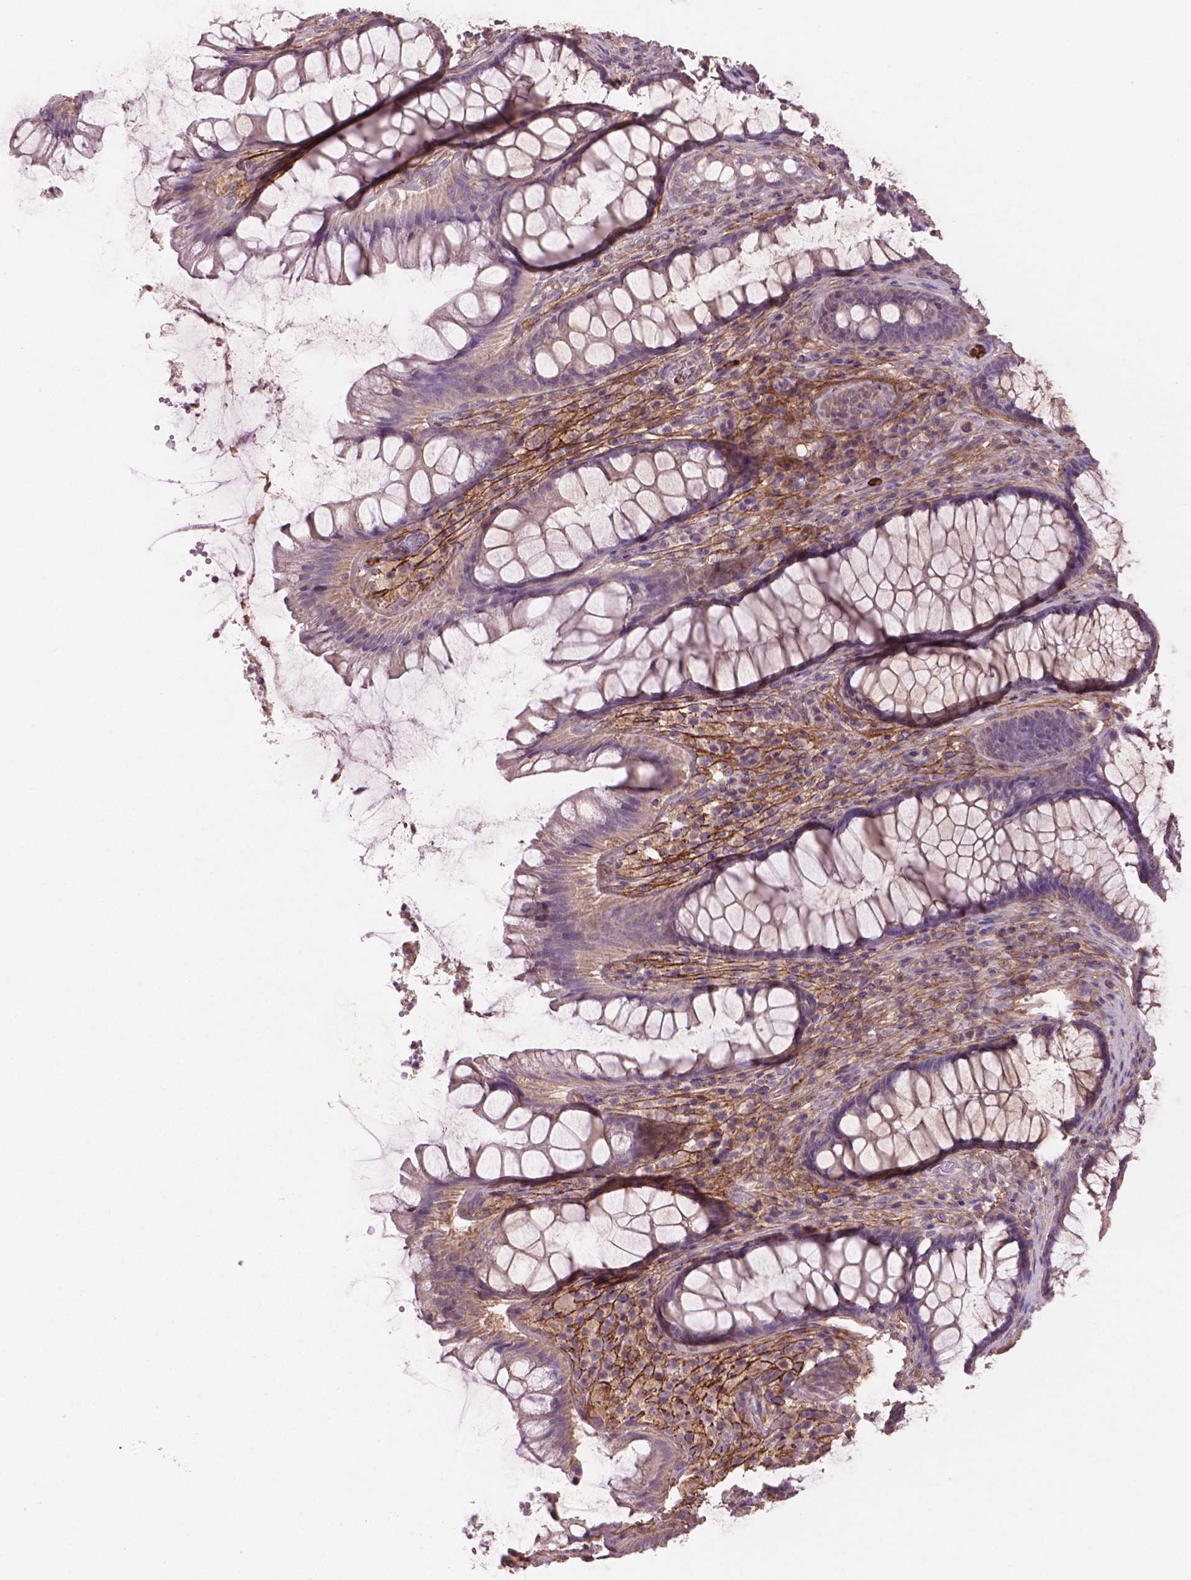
{"staining": {"intensity": "negative", "quantity": "none", "location": "none"}, "tissue": "rectum", "cell_type": "Glandular cells", "image_type": "normal", "snomed": [{"axis": "morphology", "description": "Normal tissue, NOS"}, {"axis": "topography", "description": "Rectum"}], "caption": "This is an IHC histopathology image of unremarkable rectum. There is no staining in glandular cells.", "gene": "LRRC3C", "patient": {"sex": "male", "age": 72}}